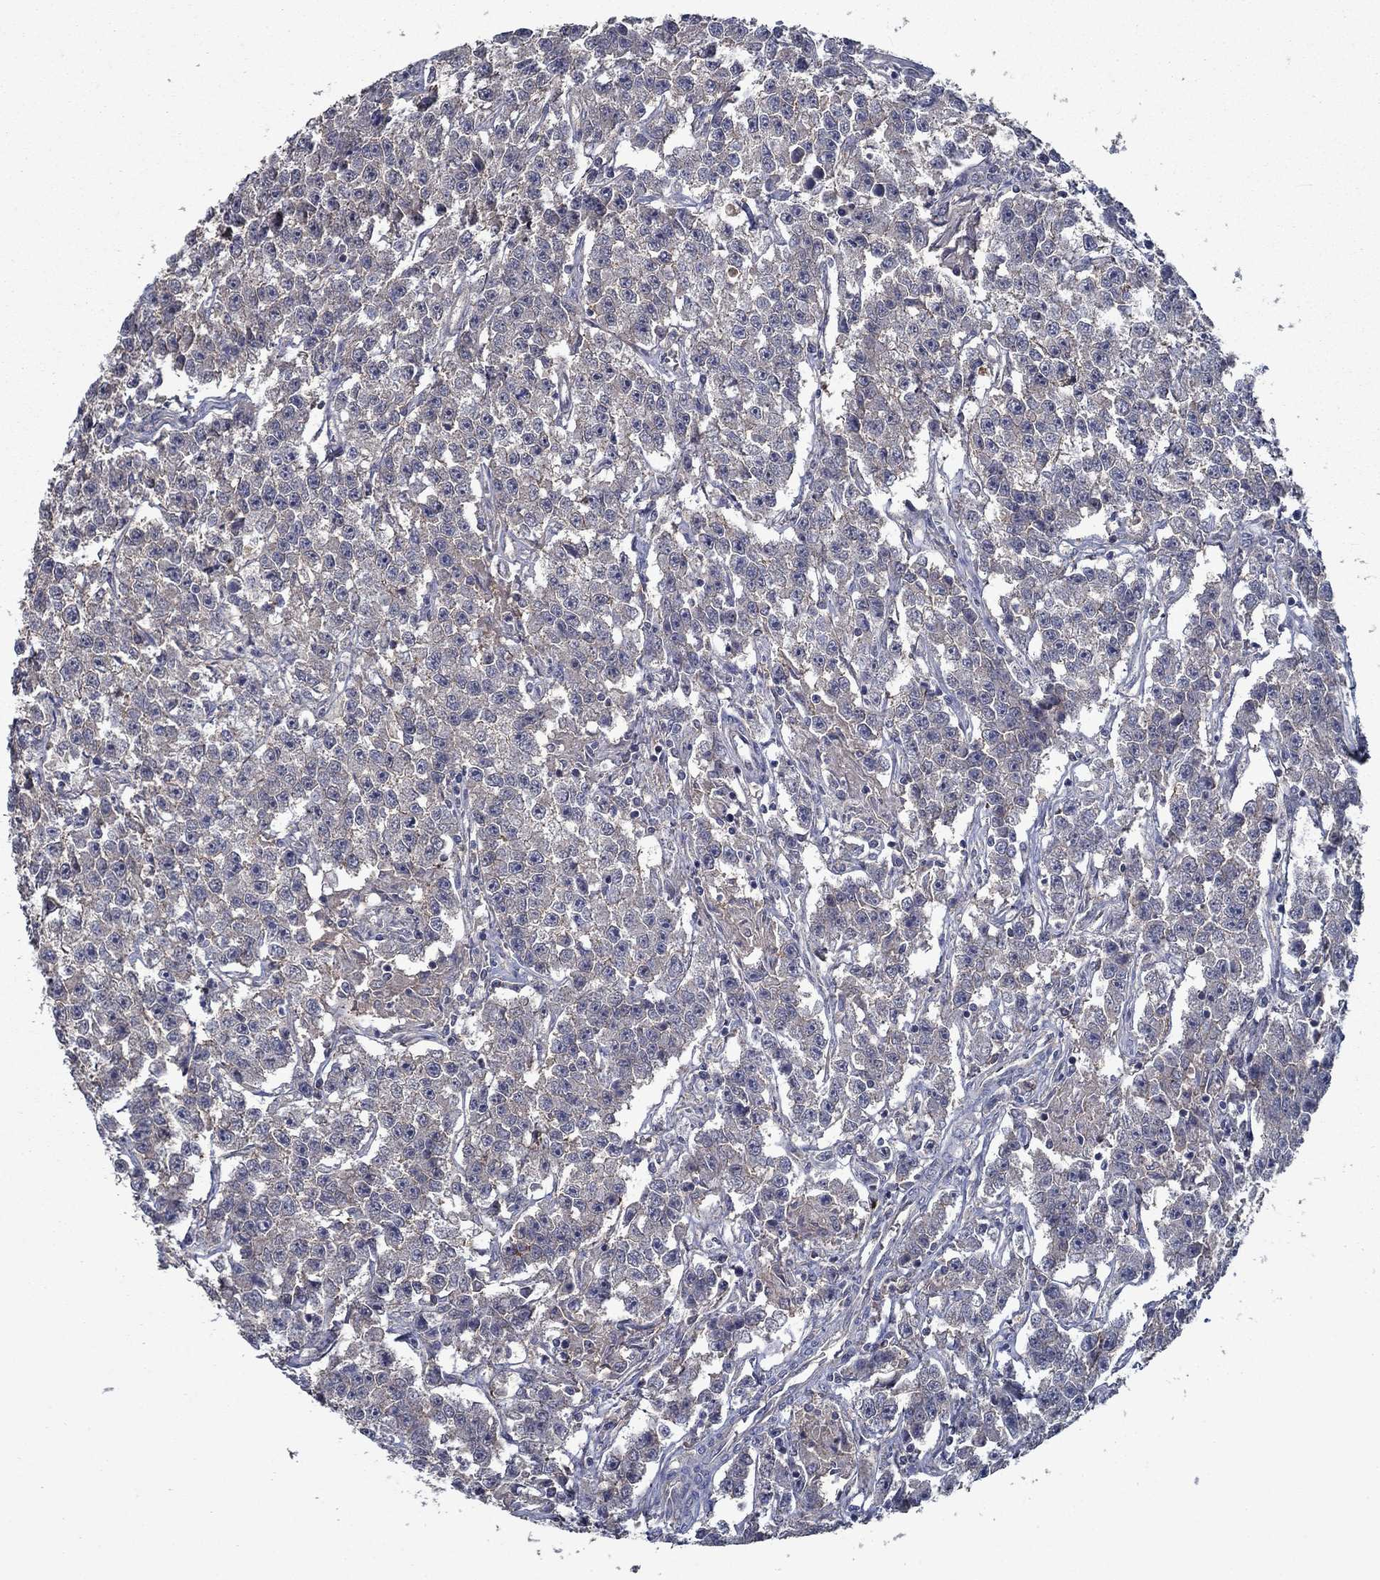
{"staining": {"intensity": "negative", "quantity": "none", "location": "none"}, "tissue": "testis cancer", "cell_type": "Tumor cells", "image_type": "cancer", "snomed": [{"axis": "morphology", "description": "Seminoma, NOS"}, {"axis": "topography", "description": "Testis"}], "caption": "Testis seminoma was stained to show a protein in brown. There is no significant positivity in tumor cells. (Immunohistochemistry, brightfield microscopy, high magnification).", "gene": "SLC44A1", "patient": {"sex": "male", "age": 59}}